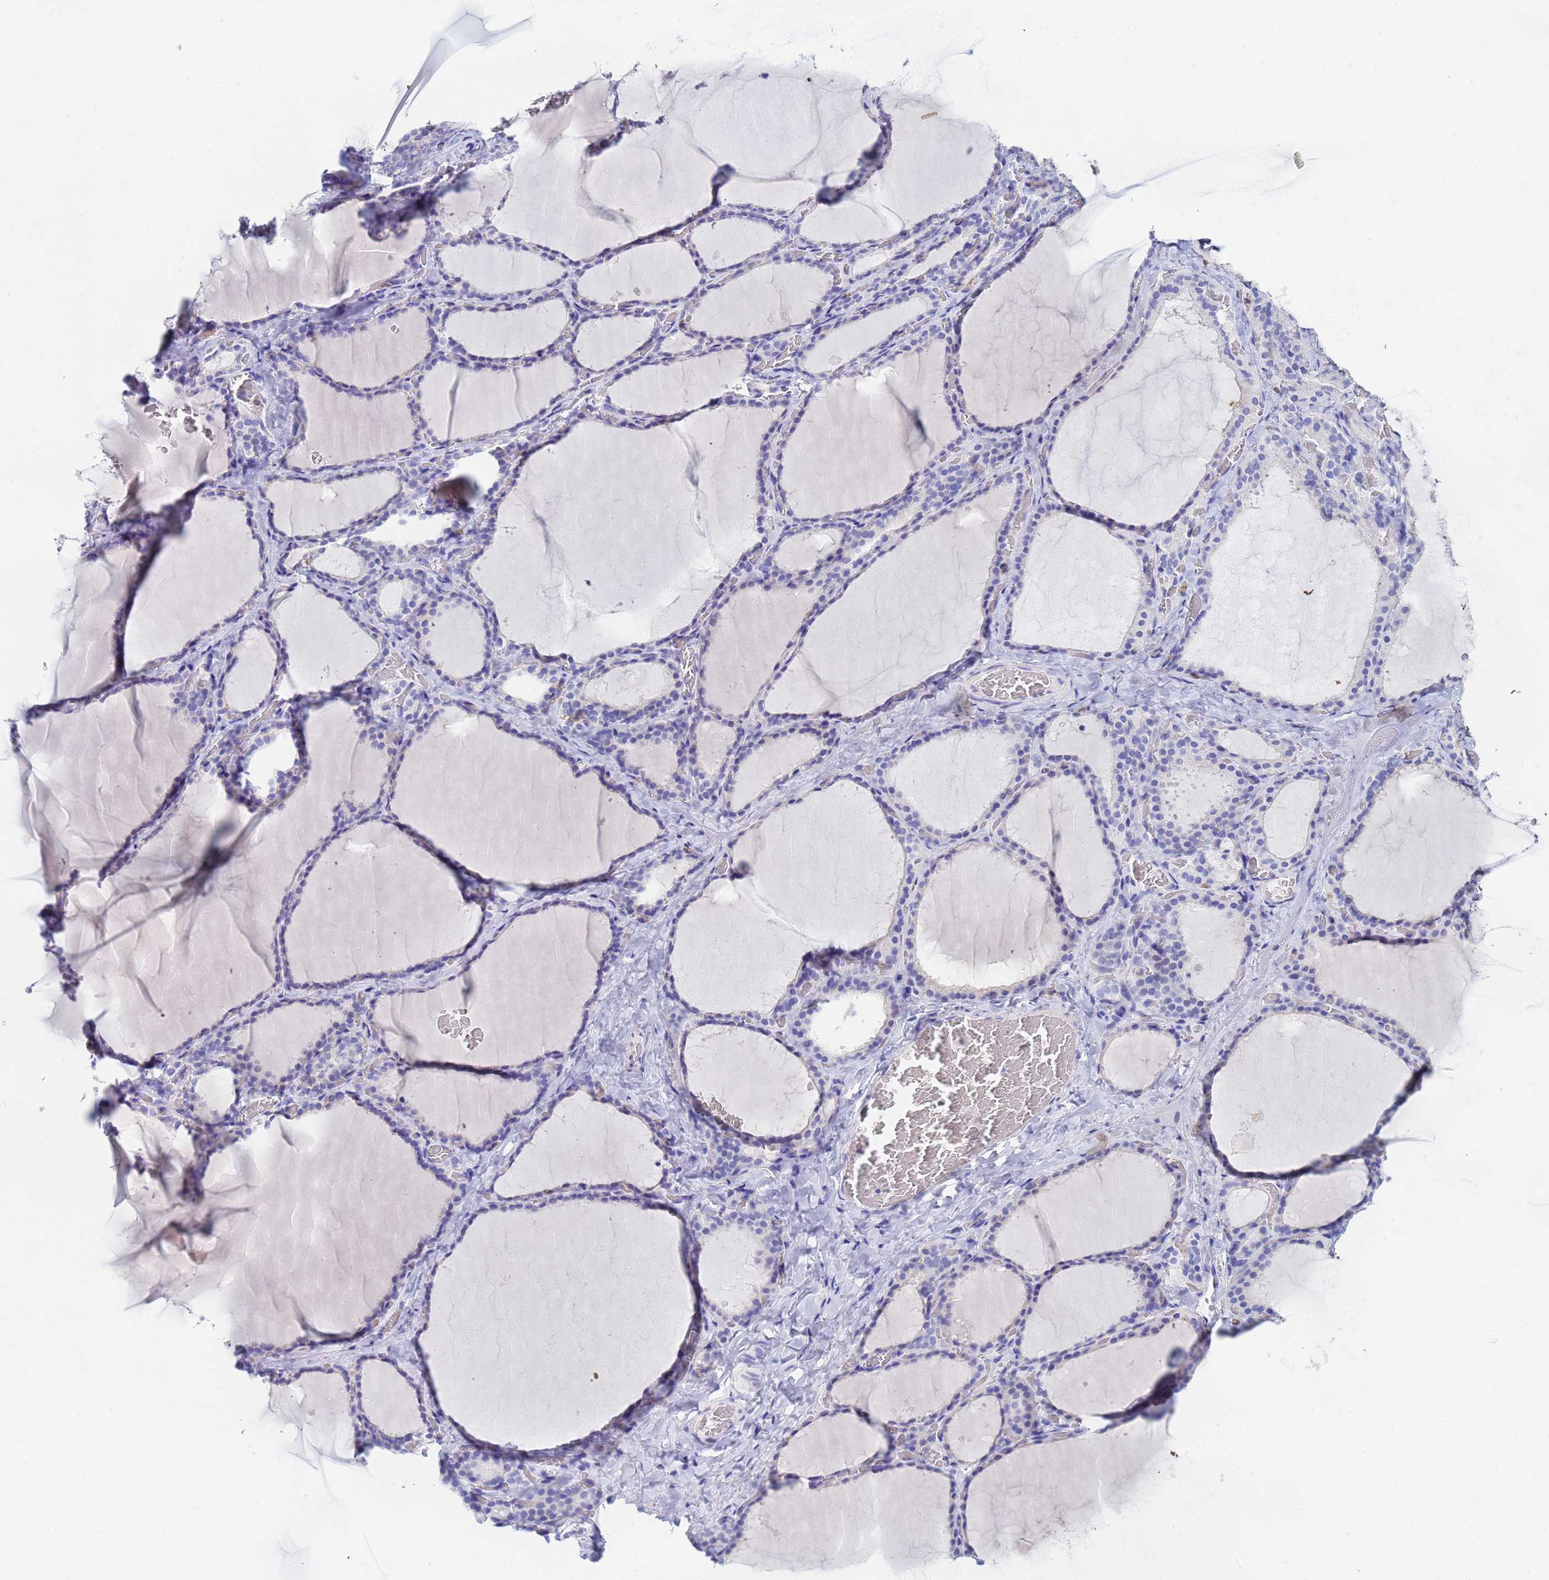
{"staining": {"intensity": "negative", "quantity": "none", "location": "none"}, "tissue": "thyroid gland", "cell_type": "Glandular cells", "image_type": "normal", "snomed": [{"axis": "morphology", "description": "Normal tissue, NOS"}, {"axis": "topography", "description": "Thyroid gland"}], "caption": "High power microscopy histopathology image of an immunohistochemistry (IHC) histopathology image of normal thyroid gland, revealing no significant staining in glandular cells. The staining is performed using DAB brown chromogen with nuclei counter-stained in using hematoxylin.", "gene": "CSTB", "patient": {"sex": "female", "age": 39}}